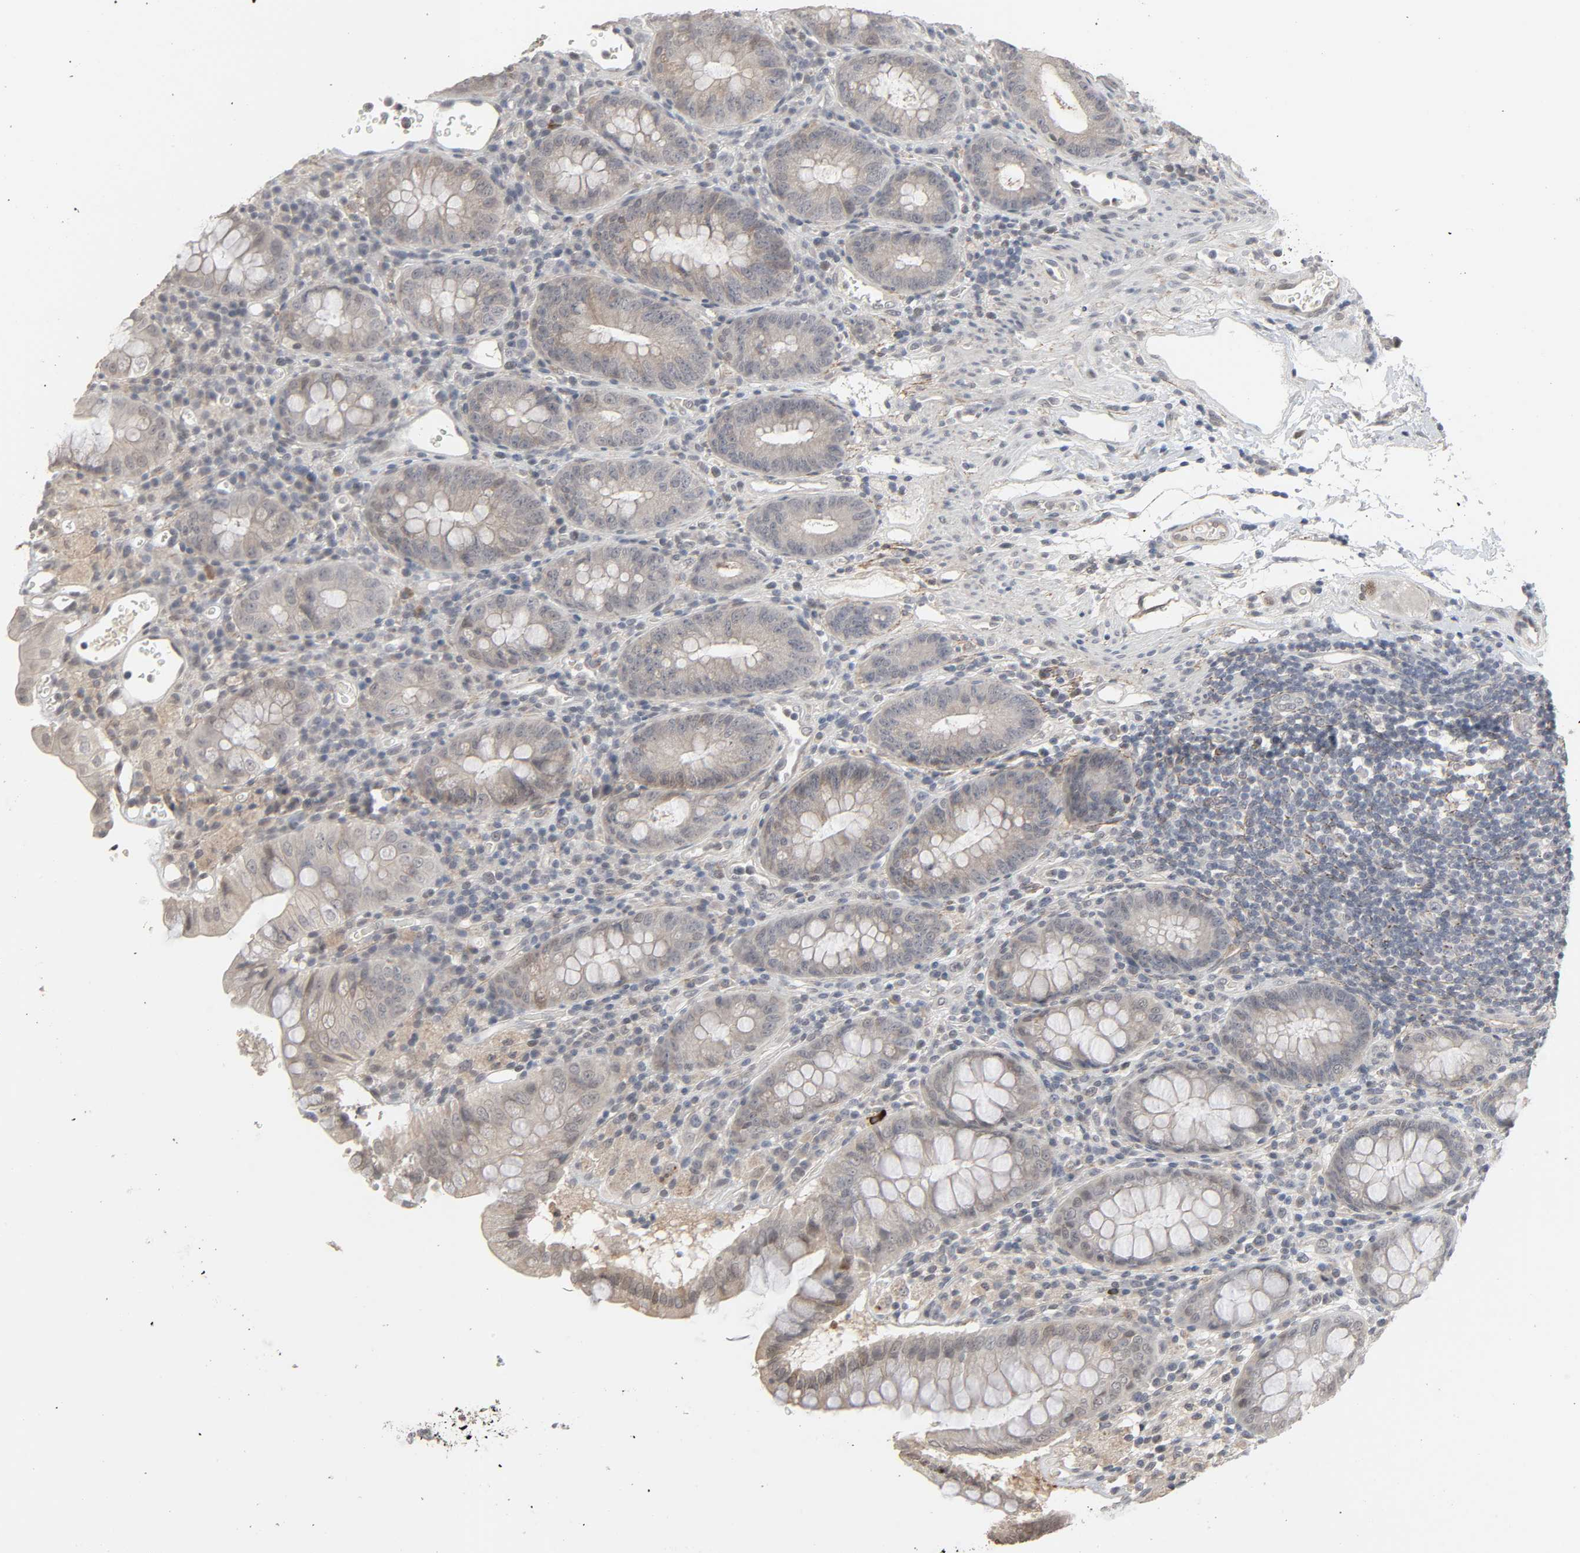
{"staining": {"intensity": "weak", "quantity": "25%-75%", "location": "cytoplasmic/membranous"}, "tissue": "colon", "cell_type": "Endothelial cells", "image_type": "normal", "snomed": [{"axis": "morphology", "description": "Normal tissue, NOS"}, {"axis": "topography", "description": "Colon"}], "caption": "This image displays immunohistochemistry (IHC) staining of normal colon, with low weak cytoplasmic/membranous positivity in about 25%-75% of endothelial cells.", "gene": "ZNF222", "patient": {"sex": "female", "age": 46}}